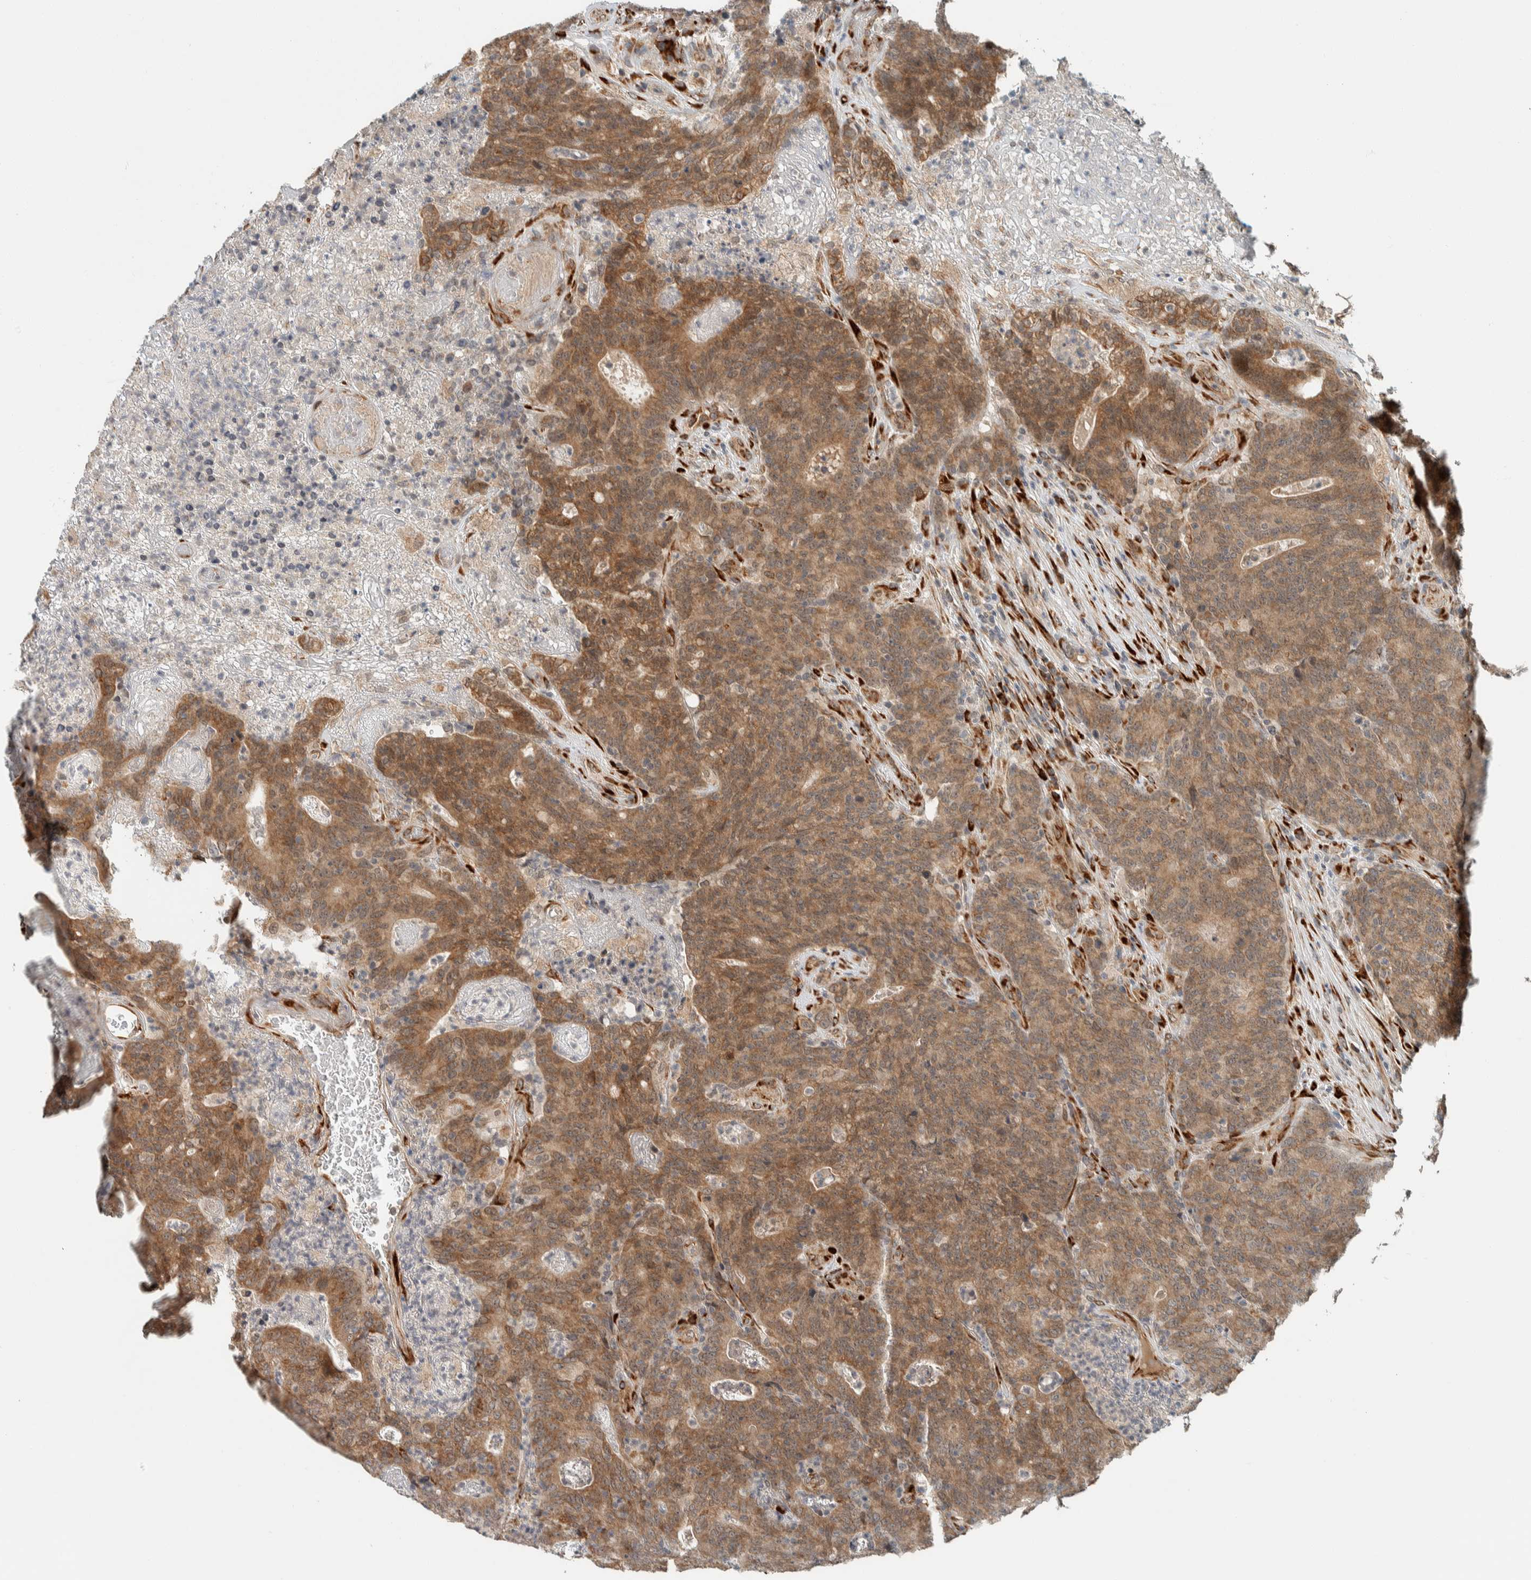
{"staining": {"intensity": "moderate", "quantity": ">75%", "location": "cytoplasmic/membranous"}, "tissue": "colorectal cancer", "cell_type": "Tumor cells", "image_type": "cancer", "snomed": [{"axis": "morphology", "description": "Normal tissue, NOS"}, {"axis": "morphology", "description": "Adenocarcinoma, NOS"}, {"axis": "topography", "description": "Colon"}], "caption": "Moderate cytoplasmic/membranous protein expression is present in about >75% of tumor cells in colorectal adenocarcinoma.", "gene": "CTBP2", "patient": {"sex": "female", "age": 75}}